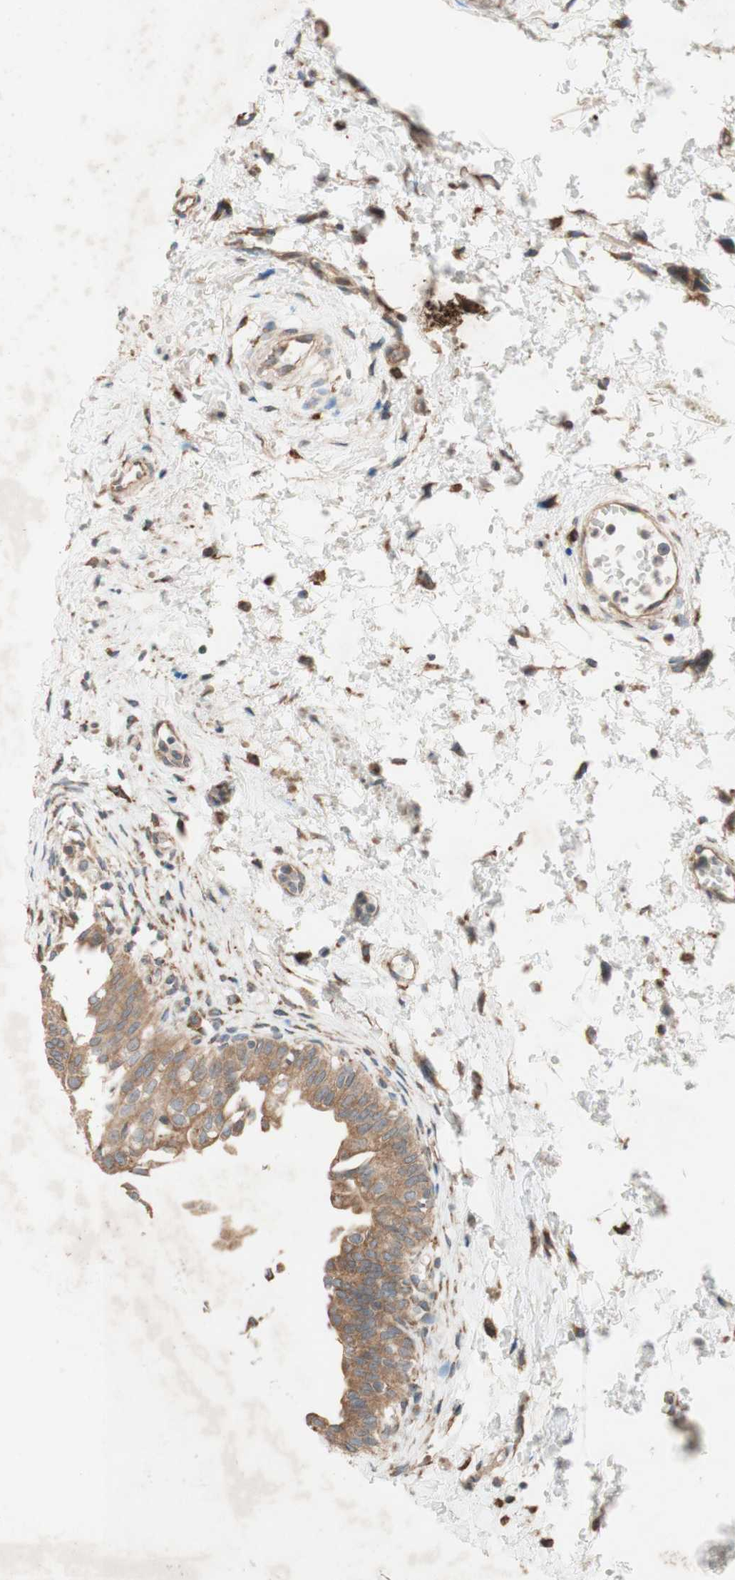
{"staining": {"intensity": "moderate", "quantity": ">75%", "location": "cytoplasmic/membranous"}, "tissue": "urinary bladder", "cell_type": "Urothelial cells", "image_type": "normal", "snomed": [{"axis": "morphology", "description": "Normal tissue, NOS"}, {"axis": "topography", "description": "Urinary bladder"}], "caption": "This micrograph shows immunohistochemistry (IHC) staining of unremarkable human urinary bladder, with medium moderate cytoplasmic/membranous staining in about >75% of urothelial cells.", "gene": "SOCS2", "patient": {"sex": "male", "age": 55}}